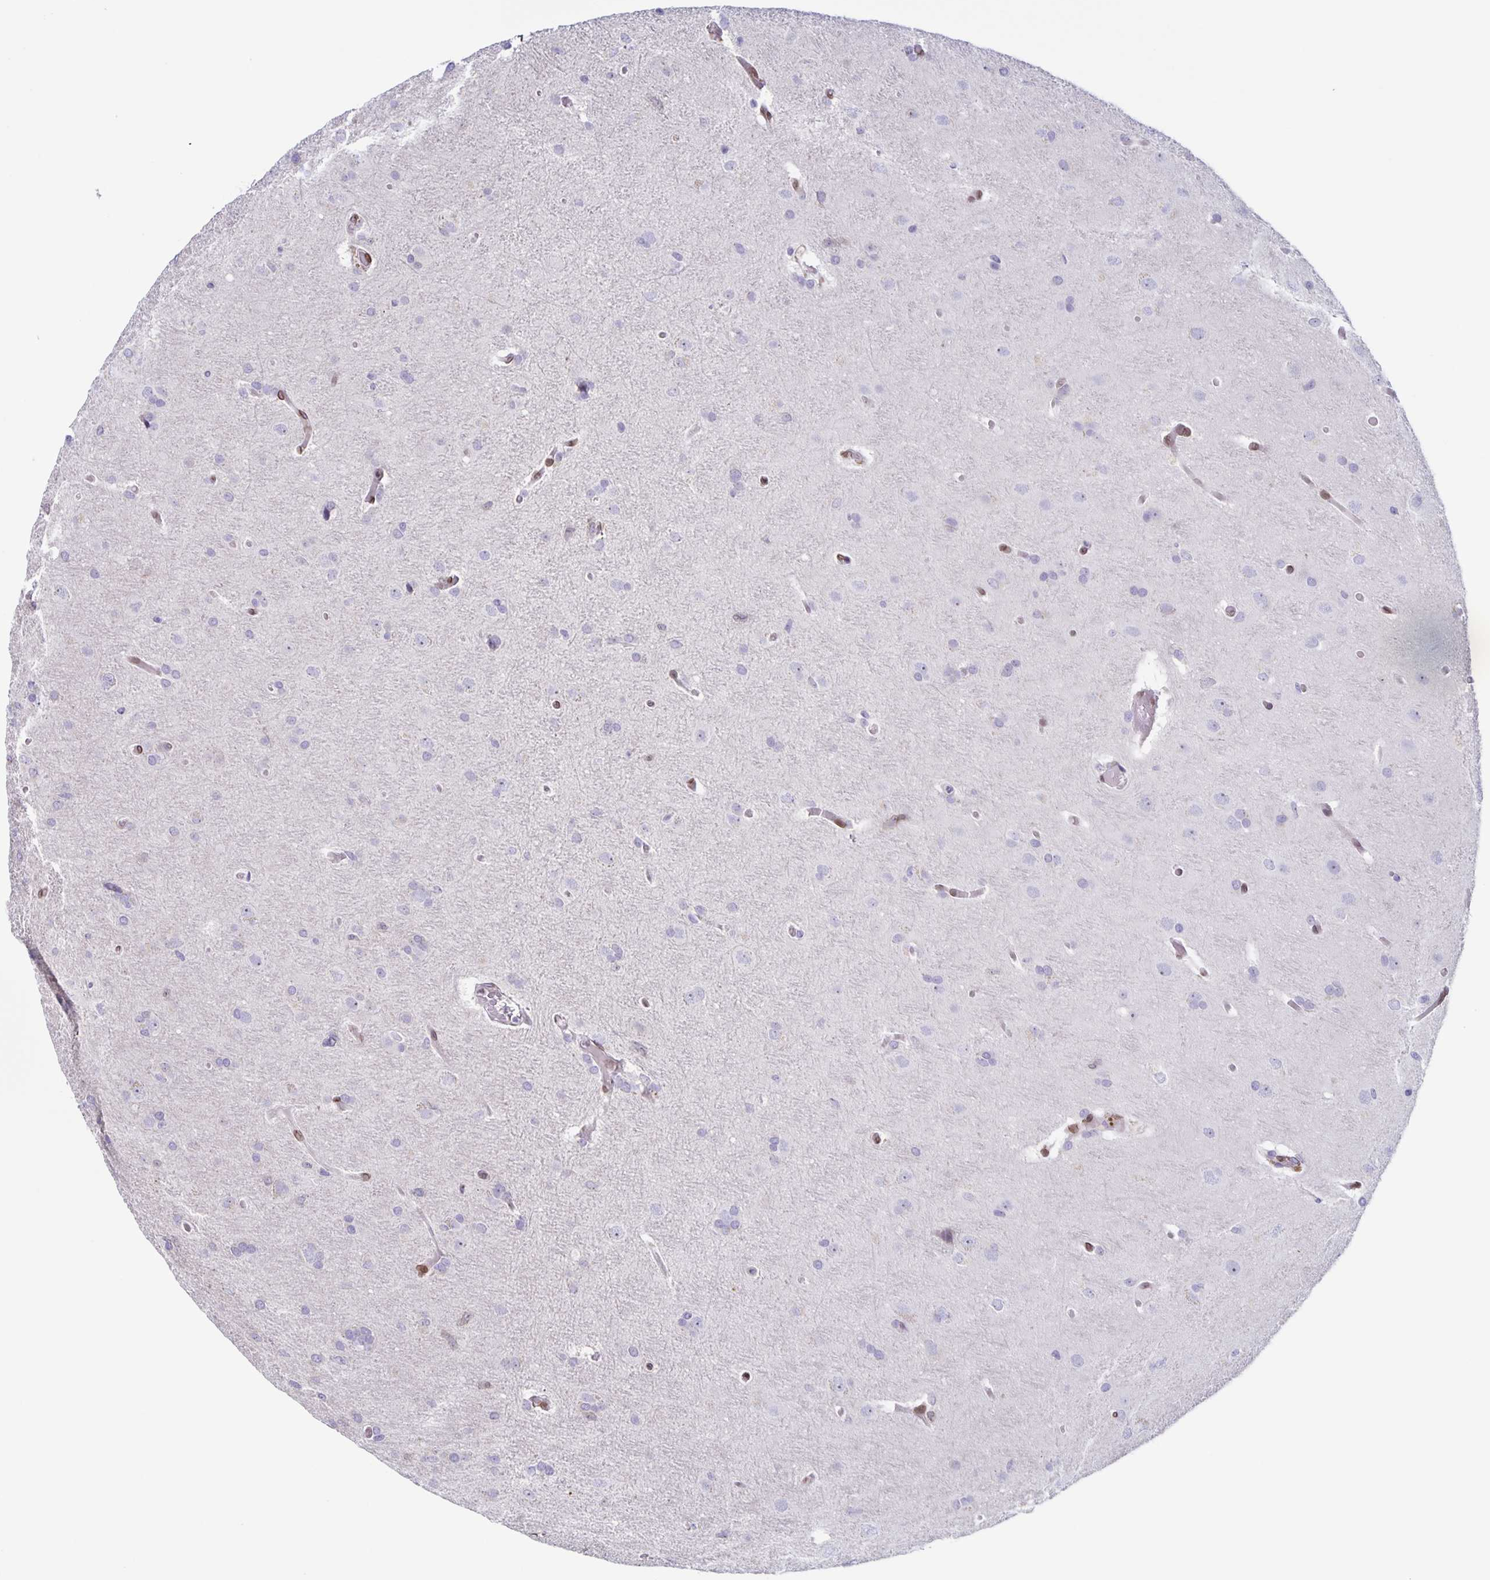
{"staining": {"intensity": "negative", "quantity": "none", "location": "none"}, "tissue": "glioma", "cell_type": "Tumor cells", "image_type": "cancer", "snomed": [{"axis": "morphology", "description": "Glioma, malignant, High grade"}, {"axis": "topography", "description": "Brain"}], "caption": "Micrograph shows no significant protein staining in tumor cells of malignant high-grade glioma.", "gene": "SYNE2", "patient": {"sex": "male", "age": 53}}